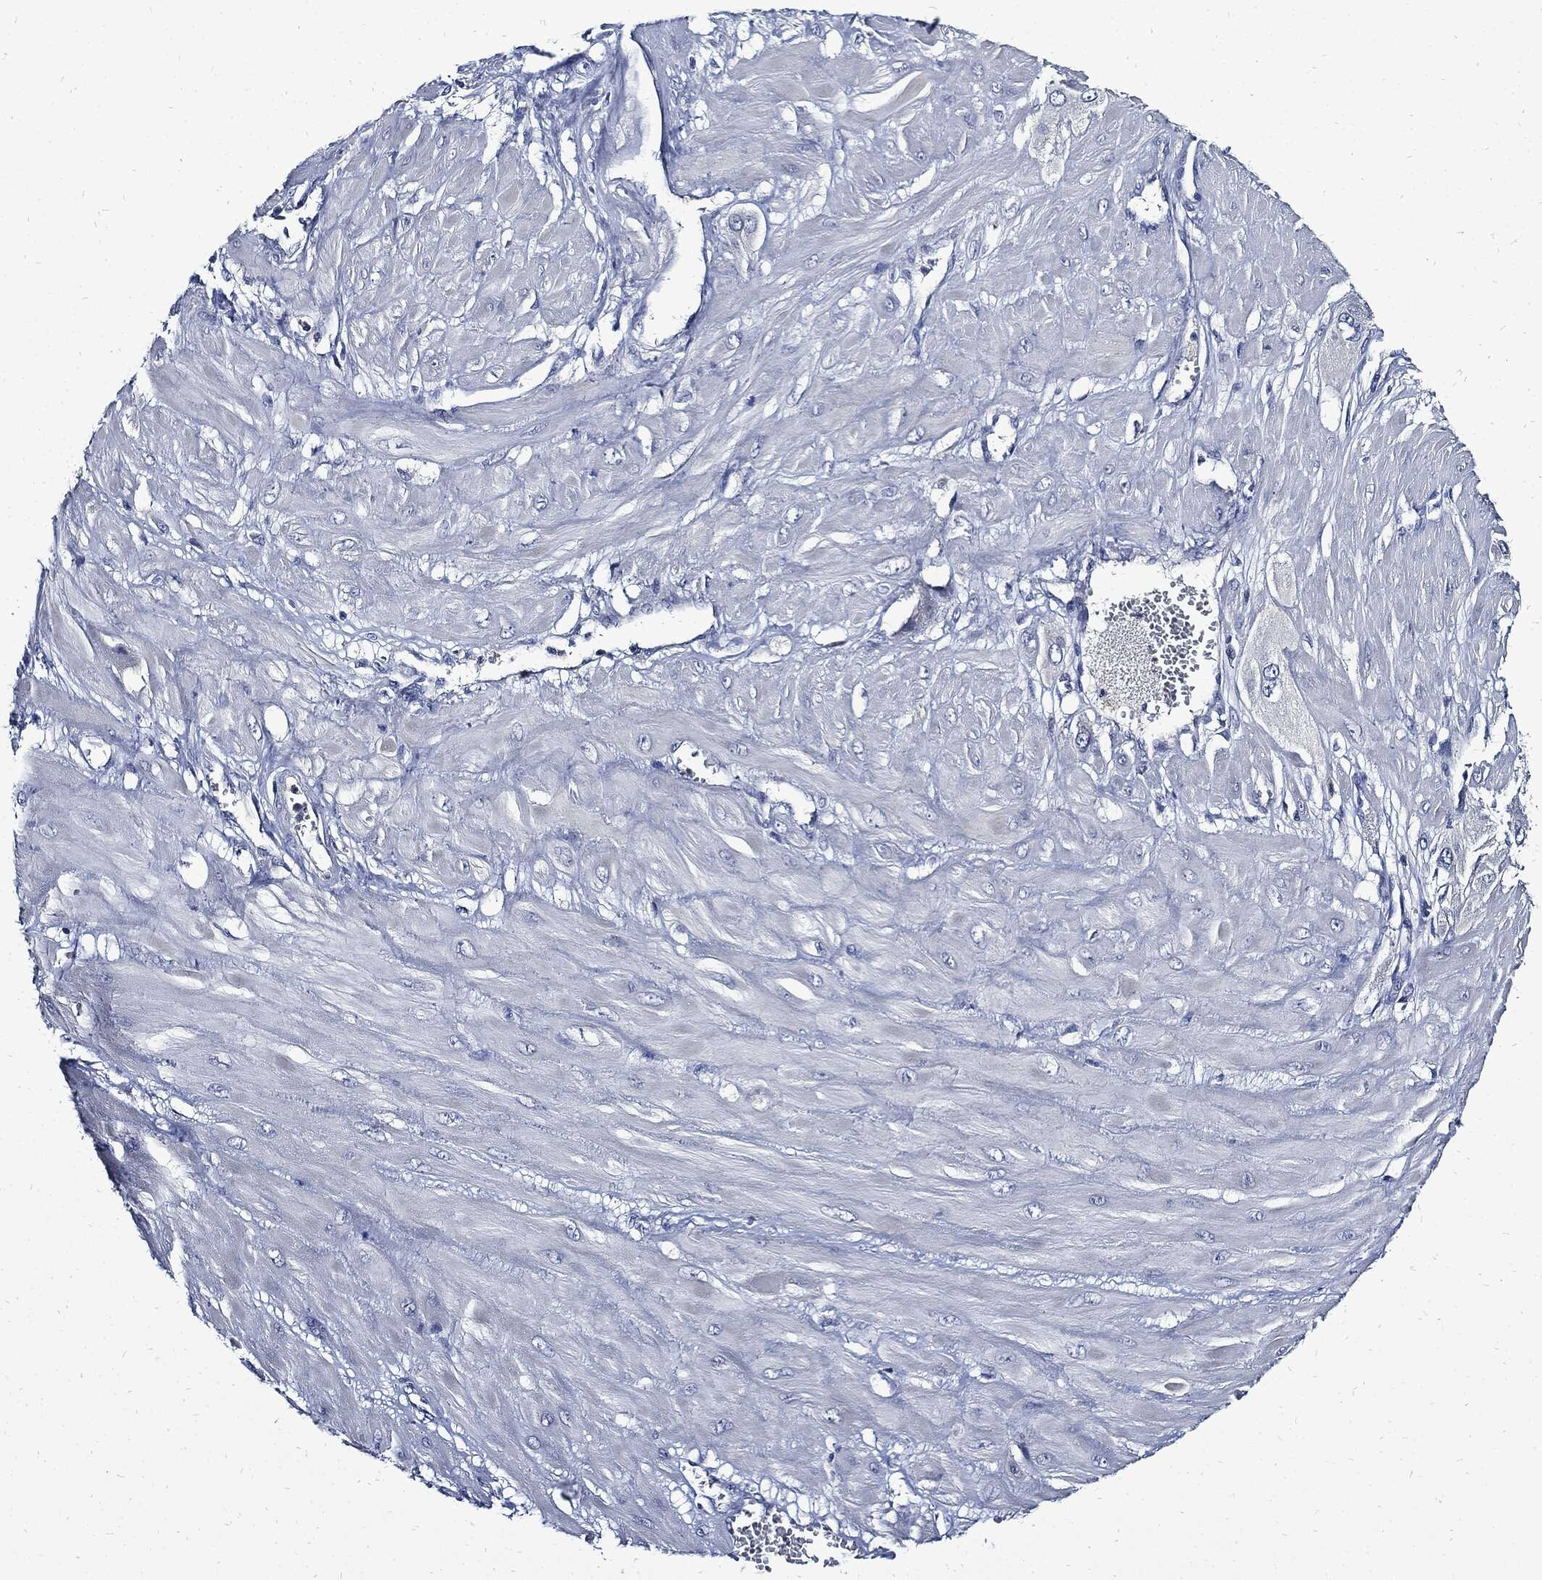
{"staining": {"intensity": "negative", "quantity": "none", "location": "none"}, "tissue": "cervical cancer", "cell_type": "Tumor cells", "image_type": "cancer", "snomed": [{"axis": "morphology", "description": "Squamous cell carcinoma, NOS"}, {"axis": "topography", "description": "Cervix"}], "caption": "Immunohistochemical staining of human cervical cancer (squamous cell carcinoma) displays no significant positivity in tumor cells.", "gene": "CPE", "patient": {"sex": "female", "age": 34}}